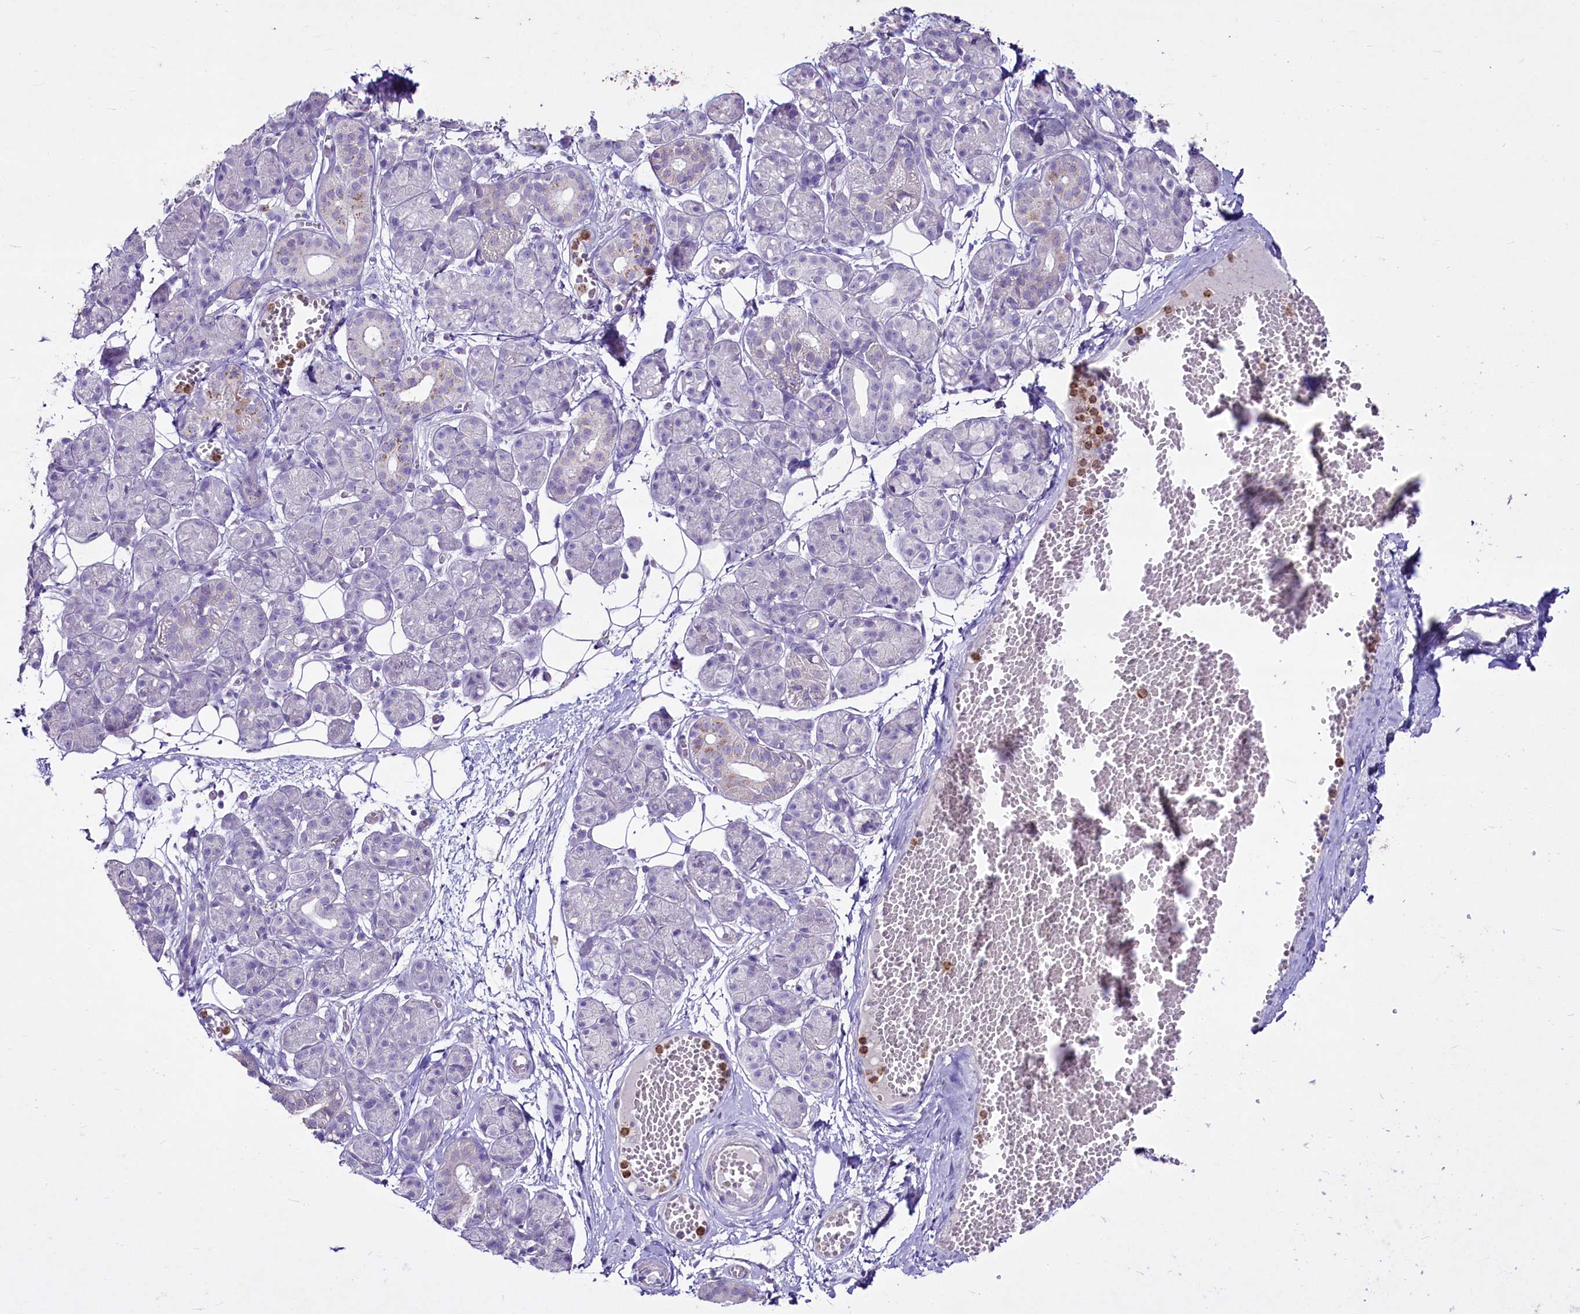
{"staining": {"intensity": "negative", "quantity": "none", "location": "none"}, "tissue": "salivary gland", "cell_type": "Glandular cells", "image_type": "normal", "snomed": [{"axis": "morphology", "description": "Normal tissue, NOS"}, {"axis": "topography", "description": "Salivary gland"}], "caption": "A photomicrograph of human salivary gland is negative for staining in glandular cells. (DAB immunohistochemistry (IHC), high magnification).", "gene": "FAM209B", "patient": {"sex": "male", "age": 63}}